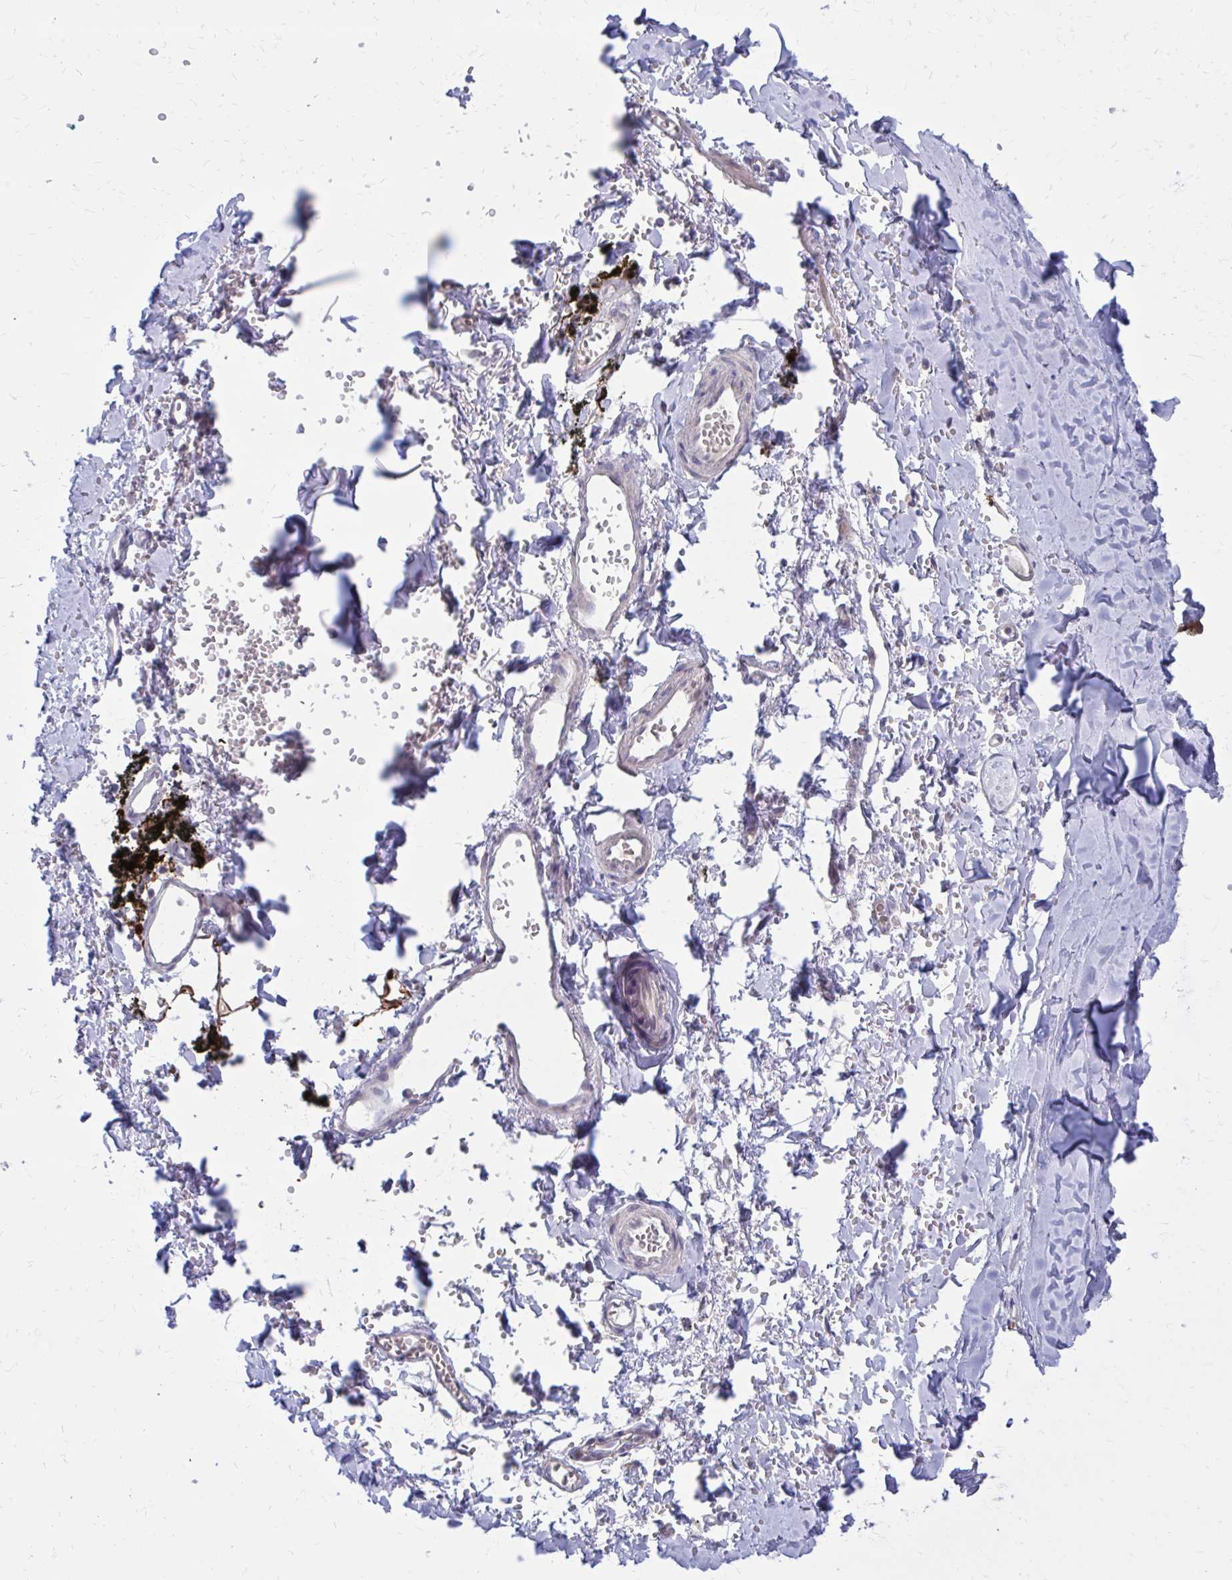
{"staining": {"intensity": "moderate", "quantity": "25%-75%", "location": "cytoplasmic/membranous"}, "tissue": "adipose tissue", "cell_type": "Adipocytes", "image_type": "normal", "snomed": [{"axis": "morphology", "description": "Normal tissue, NOS"}, {"axis": "topography", "description": "Cartilage tissue"}, {"axis": "topography", "description": "Bronchus"}, {"axis": "topography", "description": "Peripheral nerve tissue"}], "caption": "An image showing moderate cytoplasmic/membranous expression in about 25%-75% of adipocytes in benign adipose tissue, as visualized by brown immunohistochemical staining.", "gene": "DBI", "patient": {"sex": "female", "age": 59}}